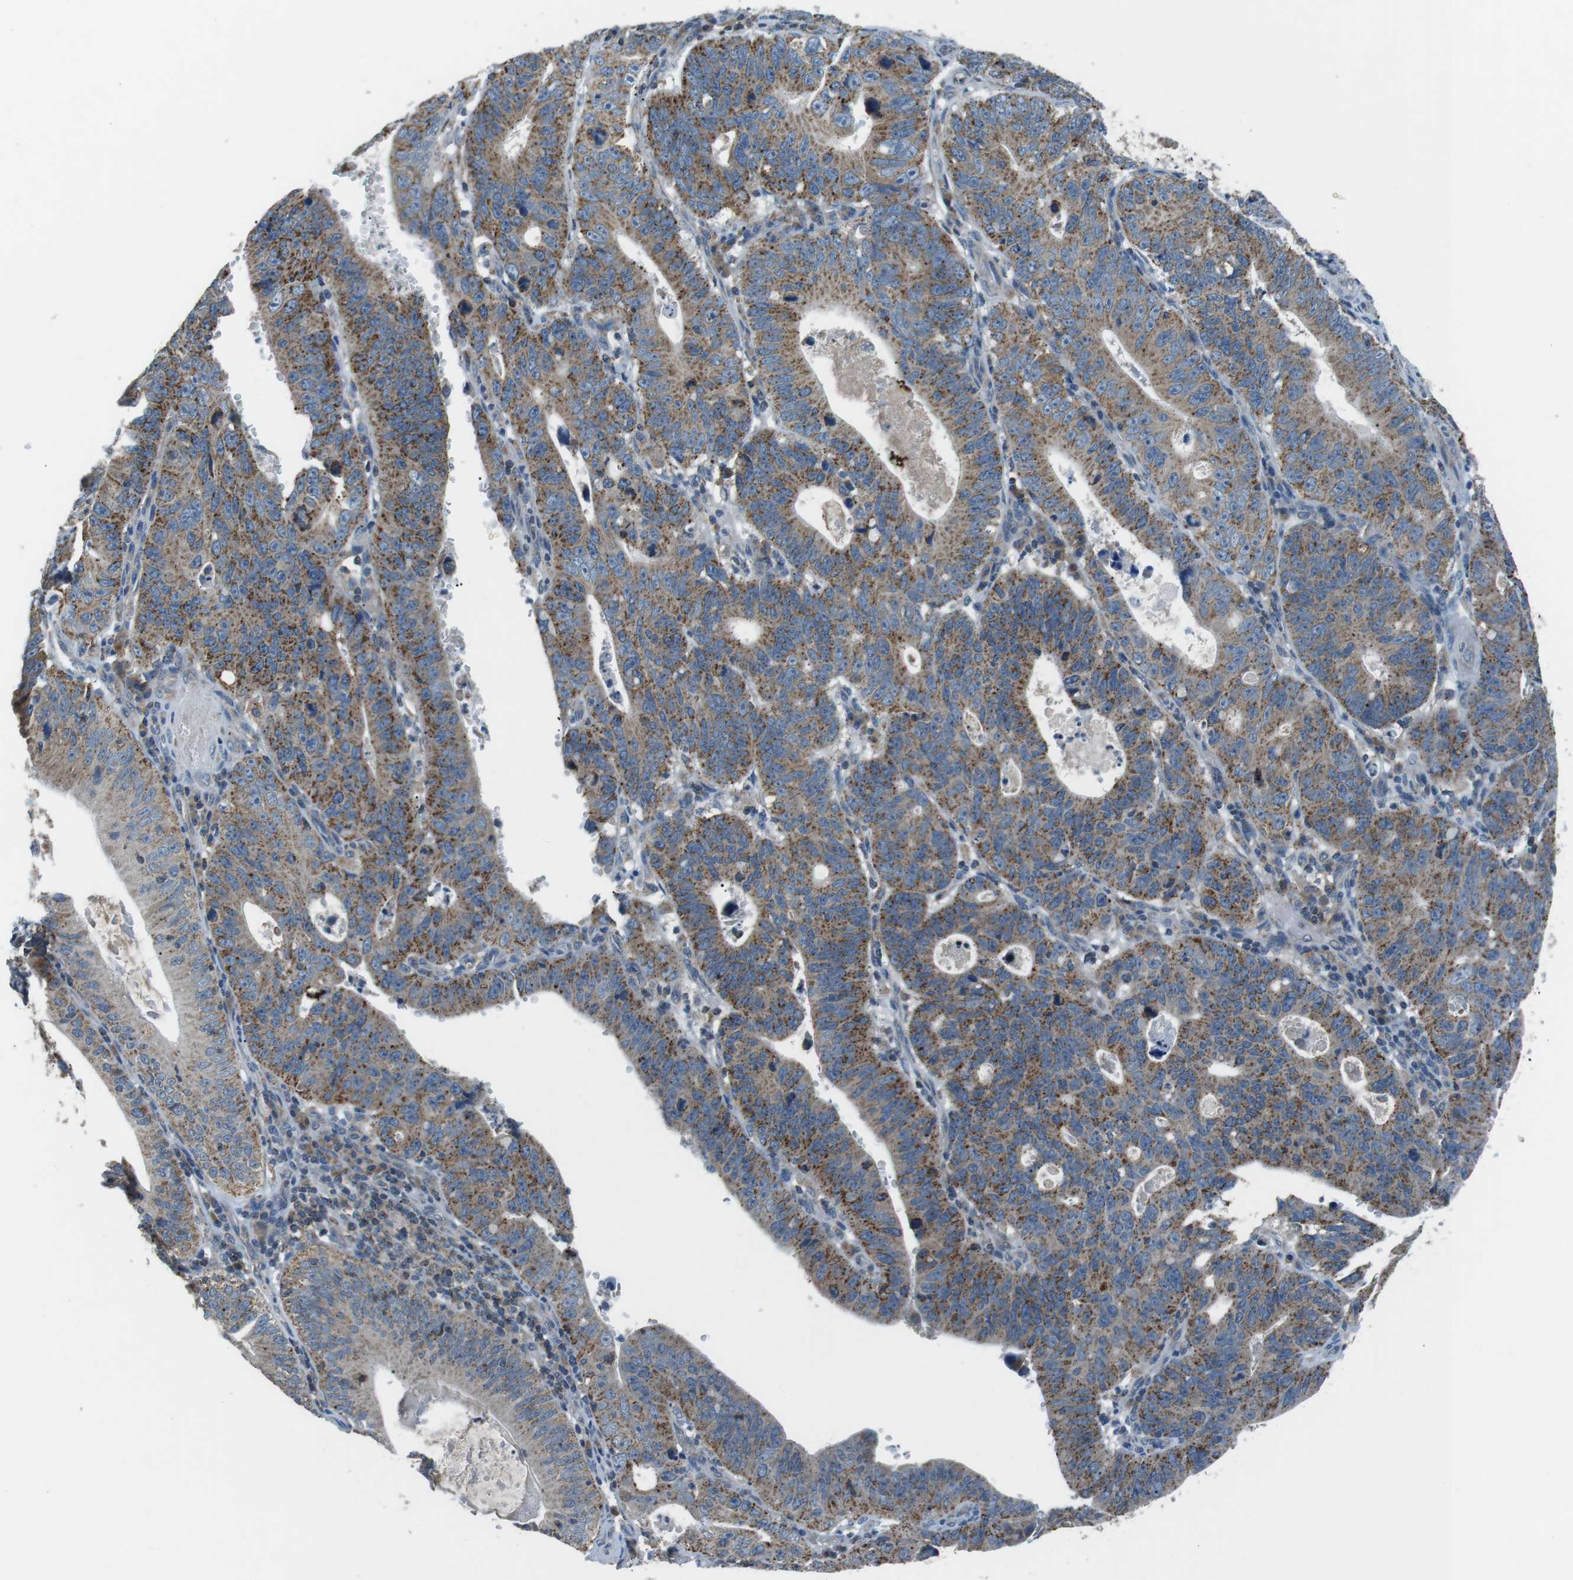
{"staining": {"intensity": "moderate", "quantity": ">75%", "location": "cytoplasmic/membranous"}, "tissue": "stomach cancer", "cell_type": "Tumor cells", "image_type": "cancer", "snomed": [{"axis": "morphology", "description": "Adenocarcinoma, NOS"}, {"axis": "topography", "description": "Stomach"}], "caption": "IHC staining of adenocarcinoma (stomach), which exhibits medium levels of moderate cytoplasmic/membranous positivity in about >75% of tumor cells indicating moderate cytoplasmic/membranous protein positivity. The staining was performed using DAB (3,3'-diaminobenzidine) (brown) for protein detection and nuclei were counterstained in hematoxylin (blue).", "gene": "FAM3B", "patient": {"sex": "male", "age": 59}}